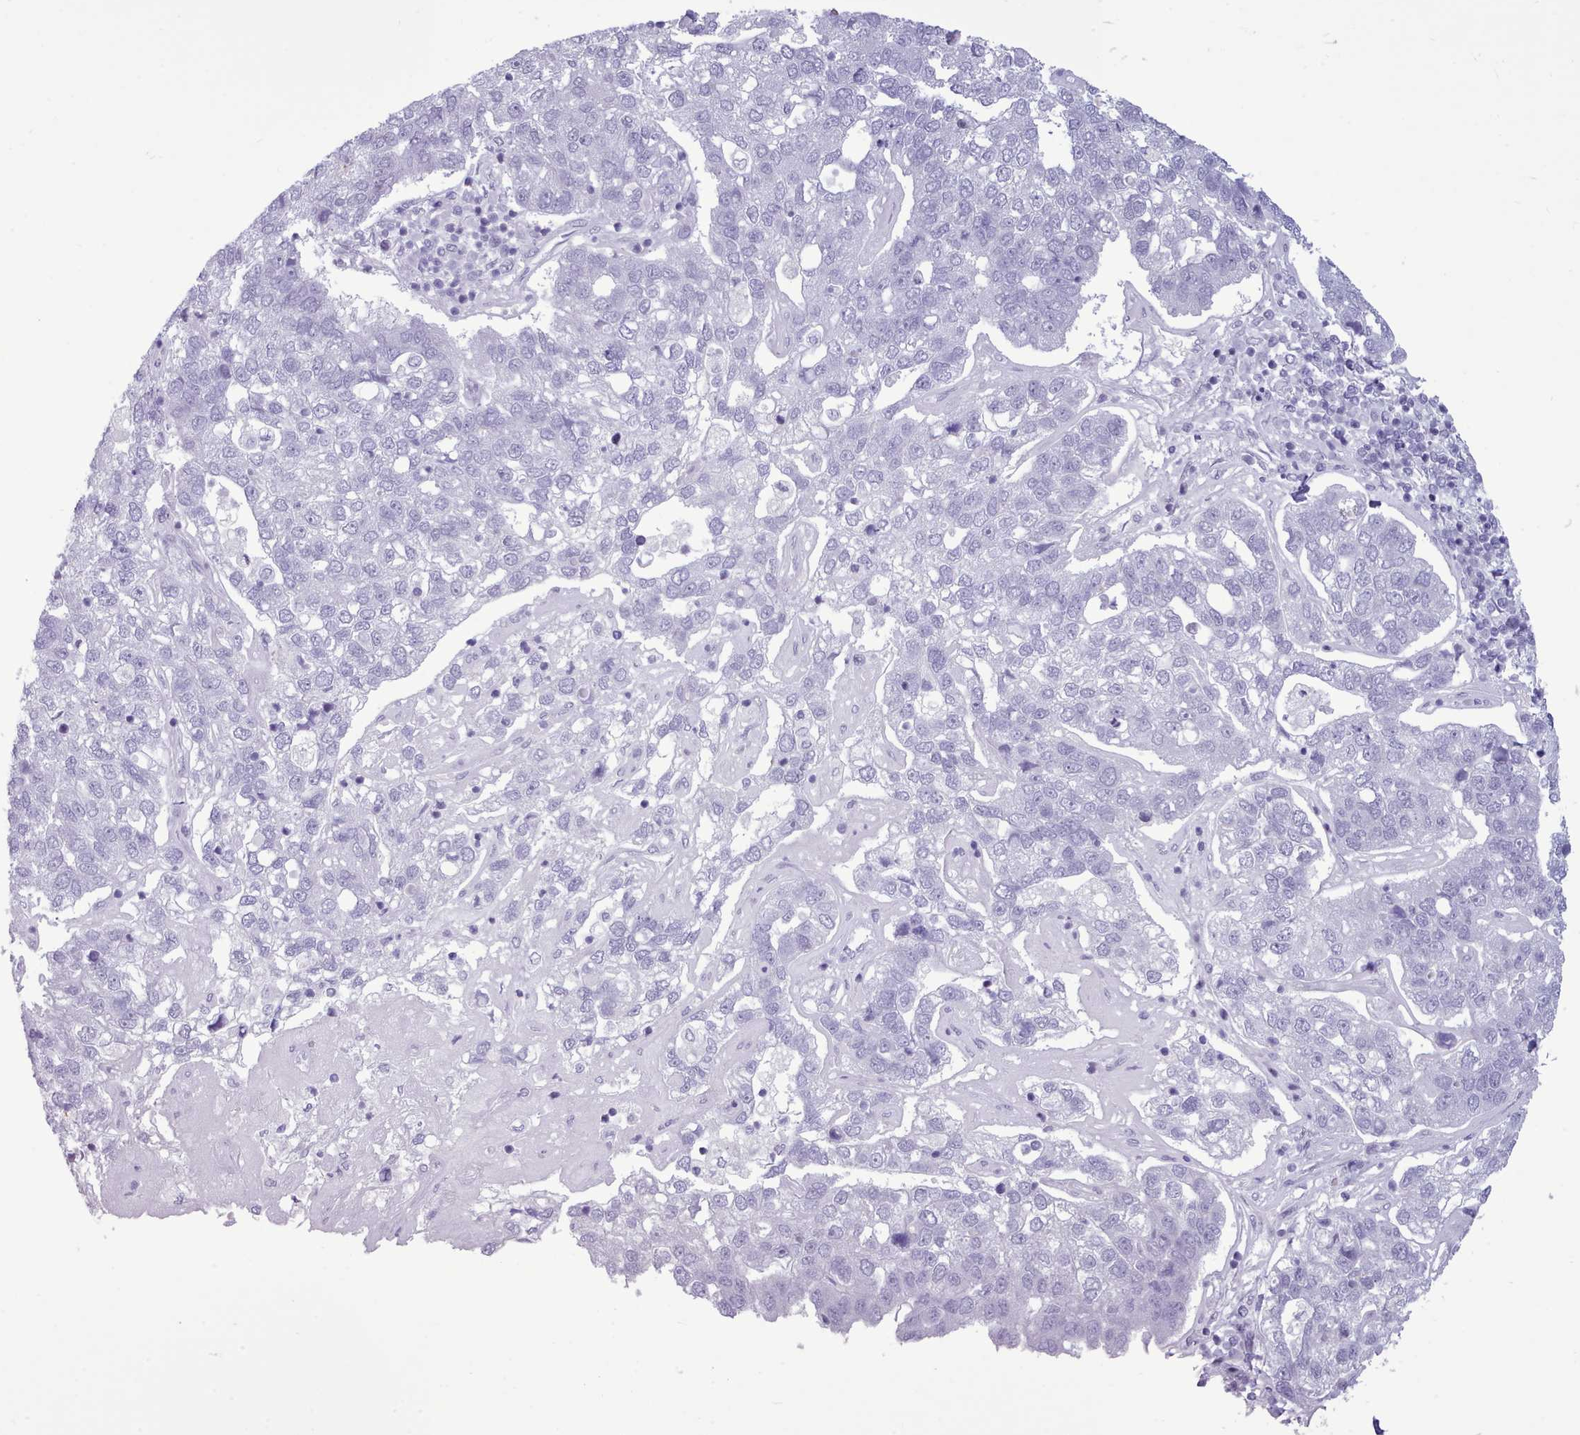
{"staining": {"intensity": "negative", "quantity": "none", "location": "none"}, "tissue": "pancreatic cancer", "cell_type": "Tumor cells", "image_type": "cancer", "snomed": [{"axis": "morphology", "description": "Adenocarcinoma, NOS"}, {"axis": "topography", "description": "Pancreas"}], "caption": "Tumor cells are negative for brown protein staining in pancreatic adenocarcinoma. Nuclei are stained in blue.", "gene": "FBXO48", "patient": {"sex": "female", "age": 61}}